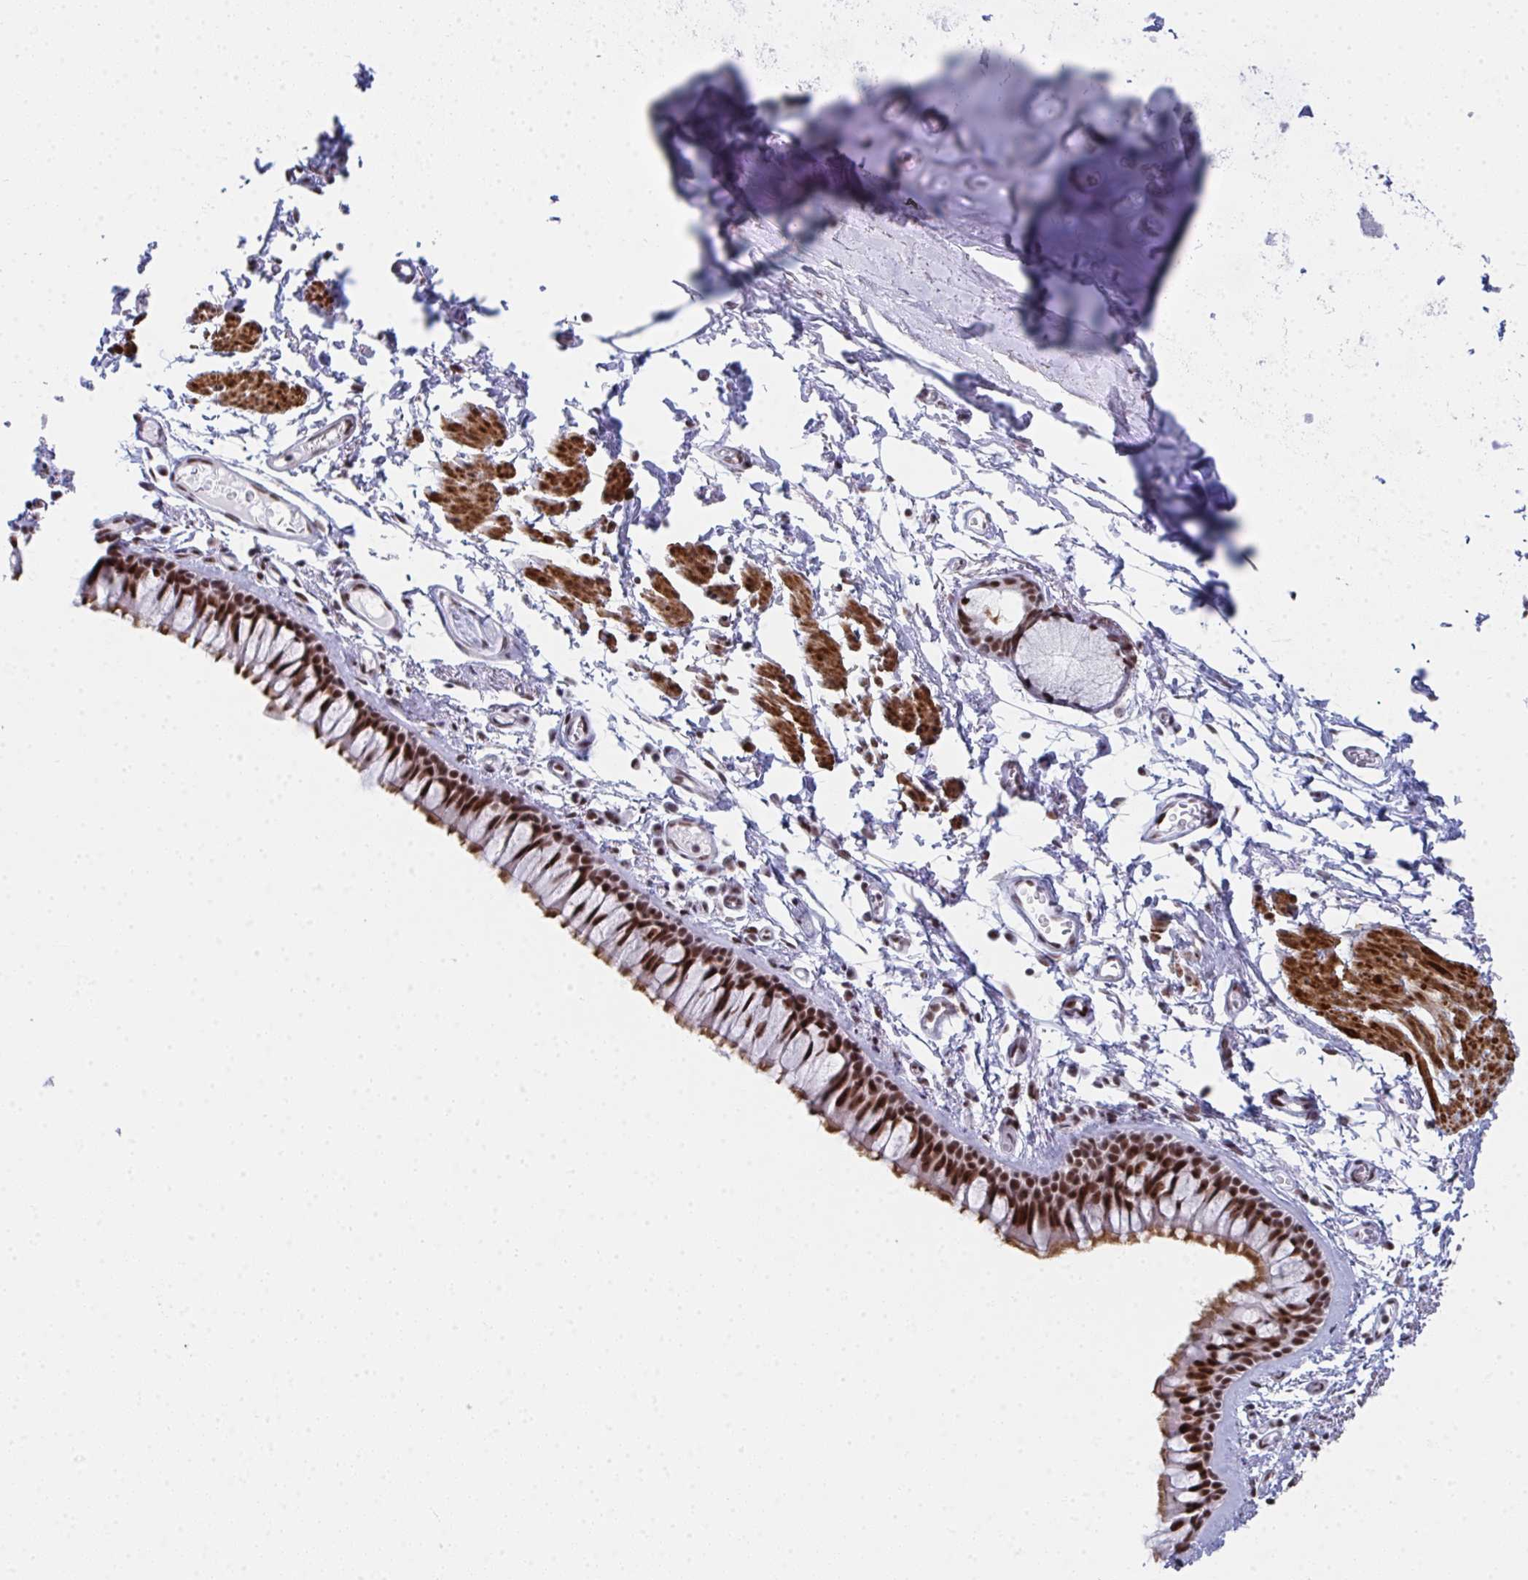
{"staining": {"intensity": "strong", "quantity": ">75%", "location": "cytoplasmic/membranous,nuclear"}, "tissue": "bronchus", "cell_type": "Respiratory epithelial cells", "image_type": "normal", "snomed": [{"axis": "morphology", "description": "Normal tissue, NOS"}, {"axis": "topography", "description": "Cartilage tissue"}, {"axis": "topography", "description": "Bronchus"}], "caption": "This is a micrograph of immunohistochemistry staining of unremarkable bronchus, which shows strong positivity in the cytoplasmic/membranous,nuclear of respiratory epithelial cells.", "gene": "SNRNP70", "patient": {"sex": "female", "age": 79}}